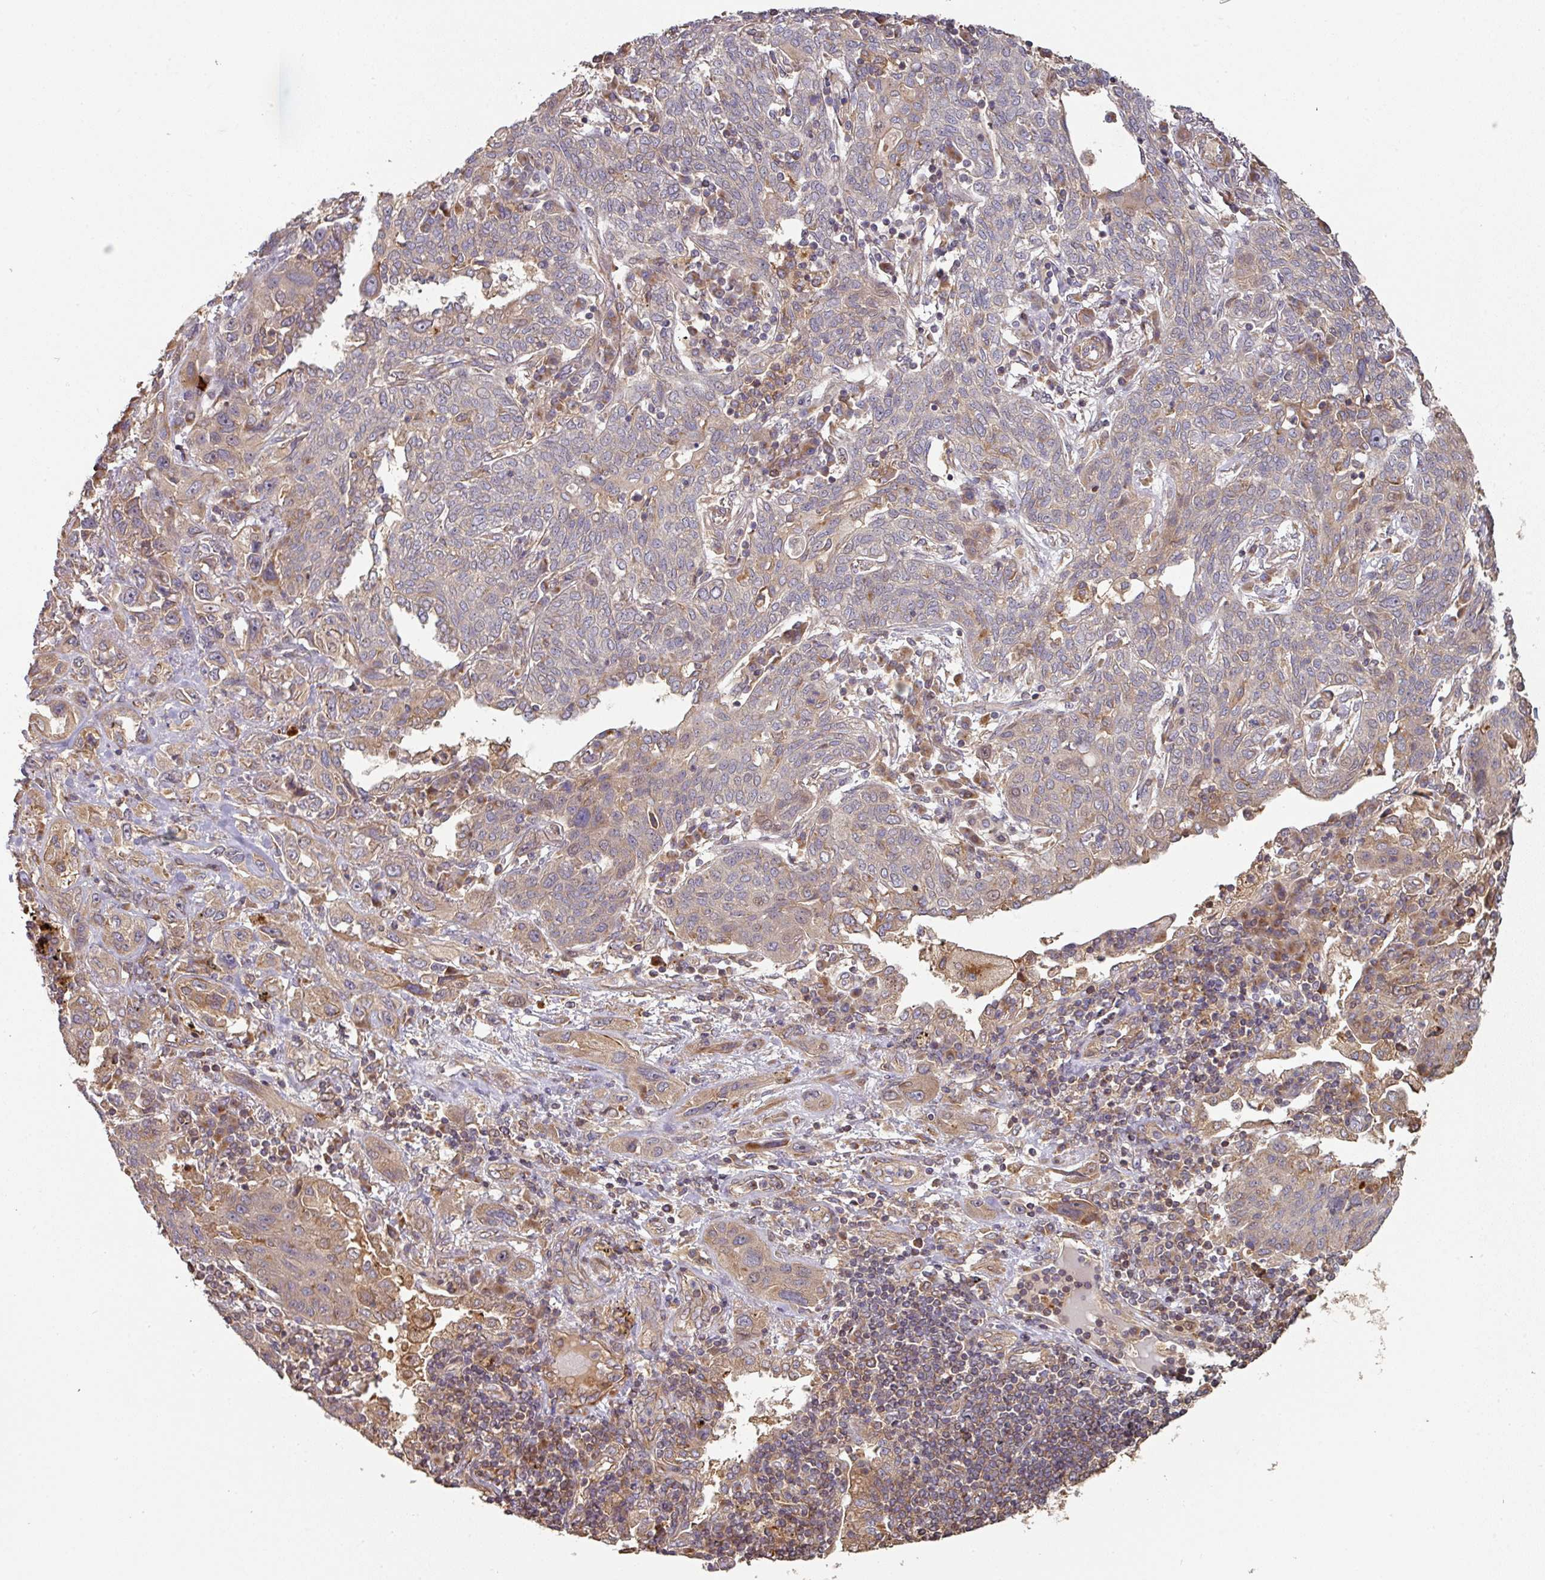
{"staining": {"intensity": "weak", "quantity": "<25%", "location": "cytoplasmic/membranous"}, "tissue": "lung cancer", "cell_type": "Tumor cells", "image_type": "cancer", "snomed": [{"axis": "morphology", "description": "Squamous cell carcinoma, NOS"}, {"axis": "topography", "description": "Lung"}], "caption": "Immunohistochemical staining of human lung squamous cell carcinoma exhibits no significant expression in tumor cells. The staining was performed using DAB to visualize the protein expression in brown, while the nuclei were stained in blue with hematoxylin (Magnification: 20x).", "gene": "SIK1", "patient": {"sex": "female", "age": 70}}